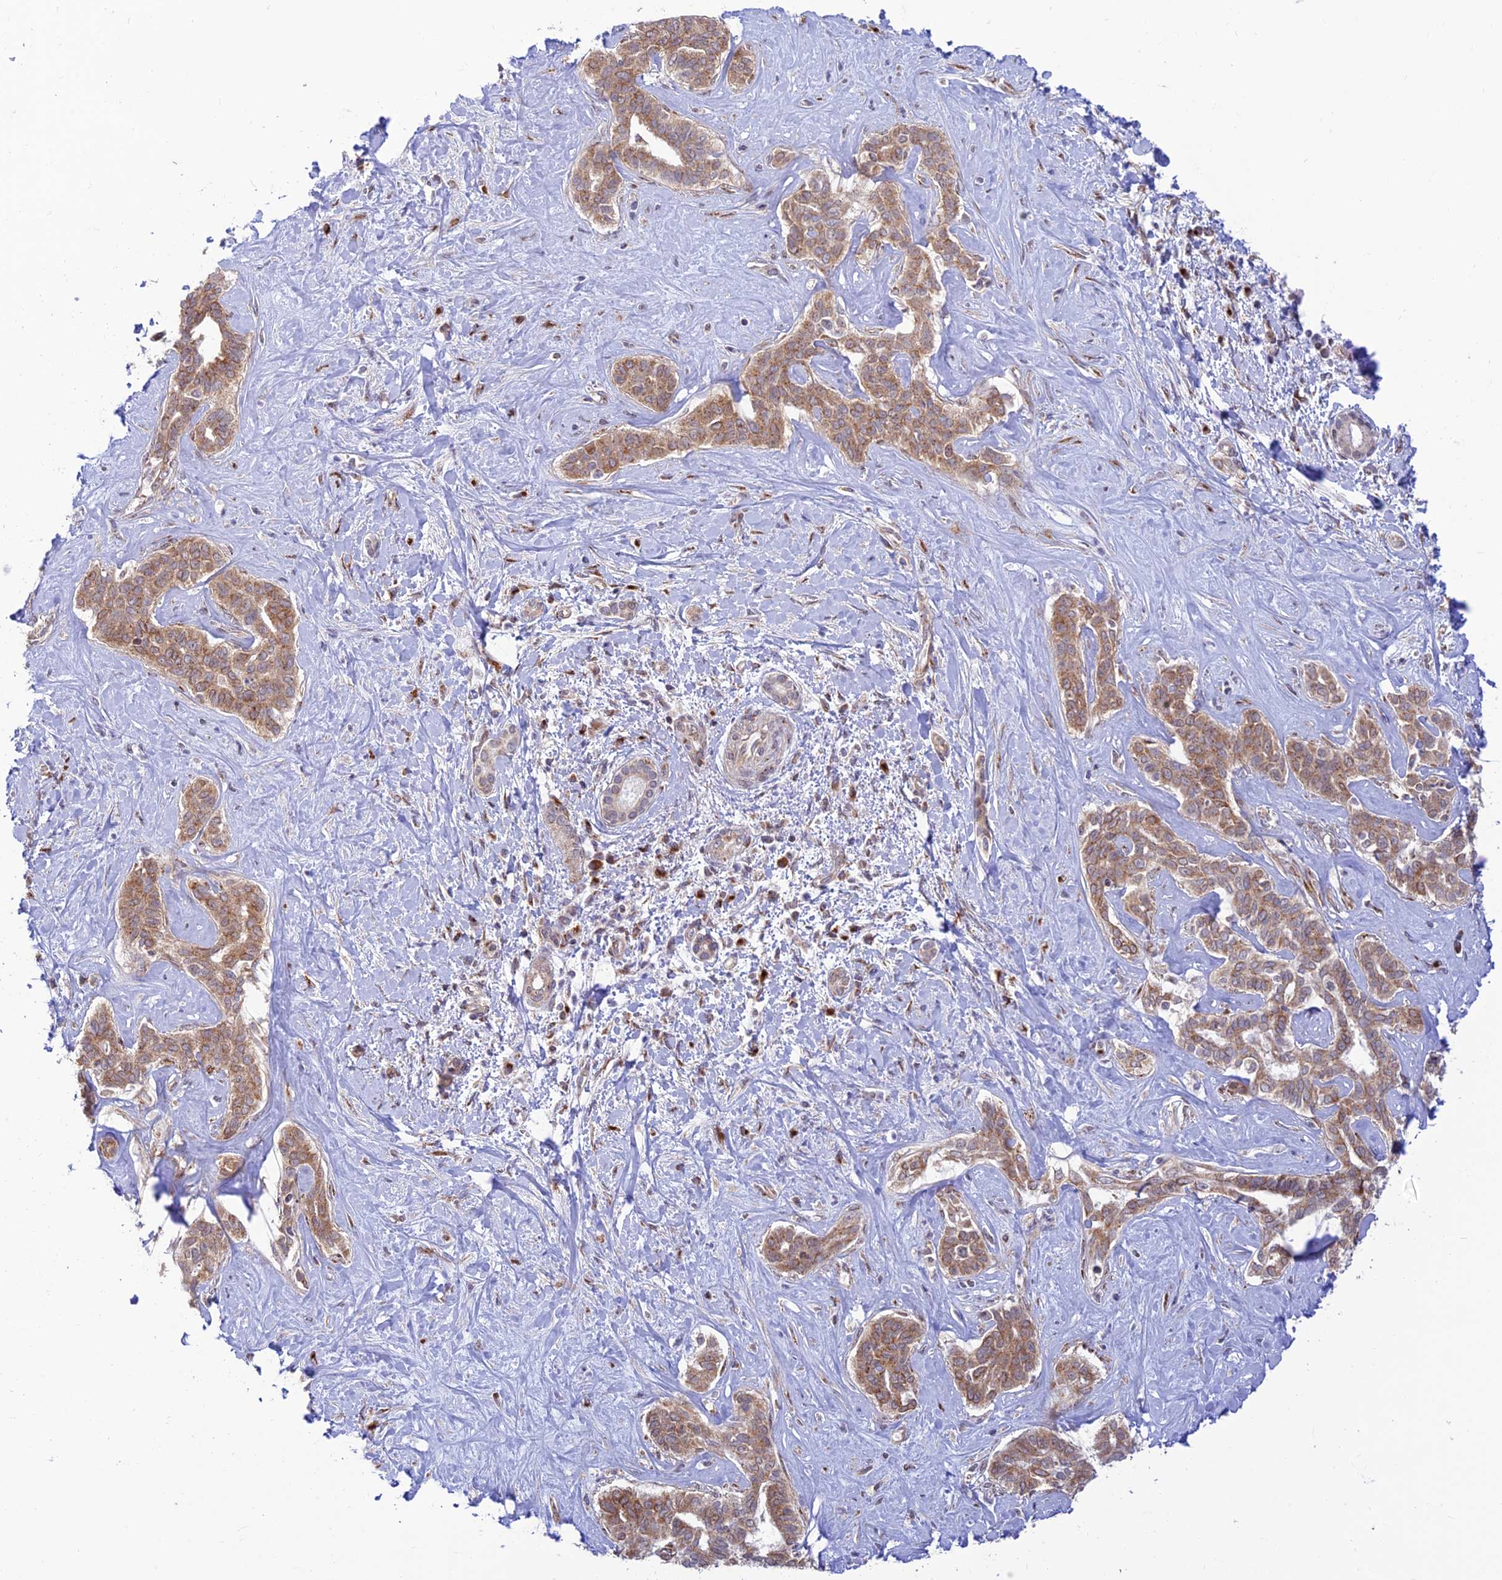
{"staining": {"intensity": "moderate", "quantity": ">75%", "location": "cytoplasmic/membranous"}, "tissue": "liver cancer", "cell_type": "Tumor cells", "image_type": "cancer", "snomed": [{"axis": "morphology", "description": "Cholangiocarcinoma"}, {"axis": "topography", "description": "Liver"}], "caption": "Cholangiocarcinoma (liver) stained for a protein demonstrates moderate cytoplasmic/membranous positivity in tumor cells. The staining was performed using DAB to visualize the protein expression in brown, while the nuclei were stained in blue with hematoxylin (Magnification: 20x).", "gene": "GOLGA3", "patient": {"sex": "female", "age": 77}}